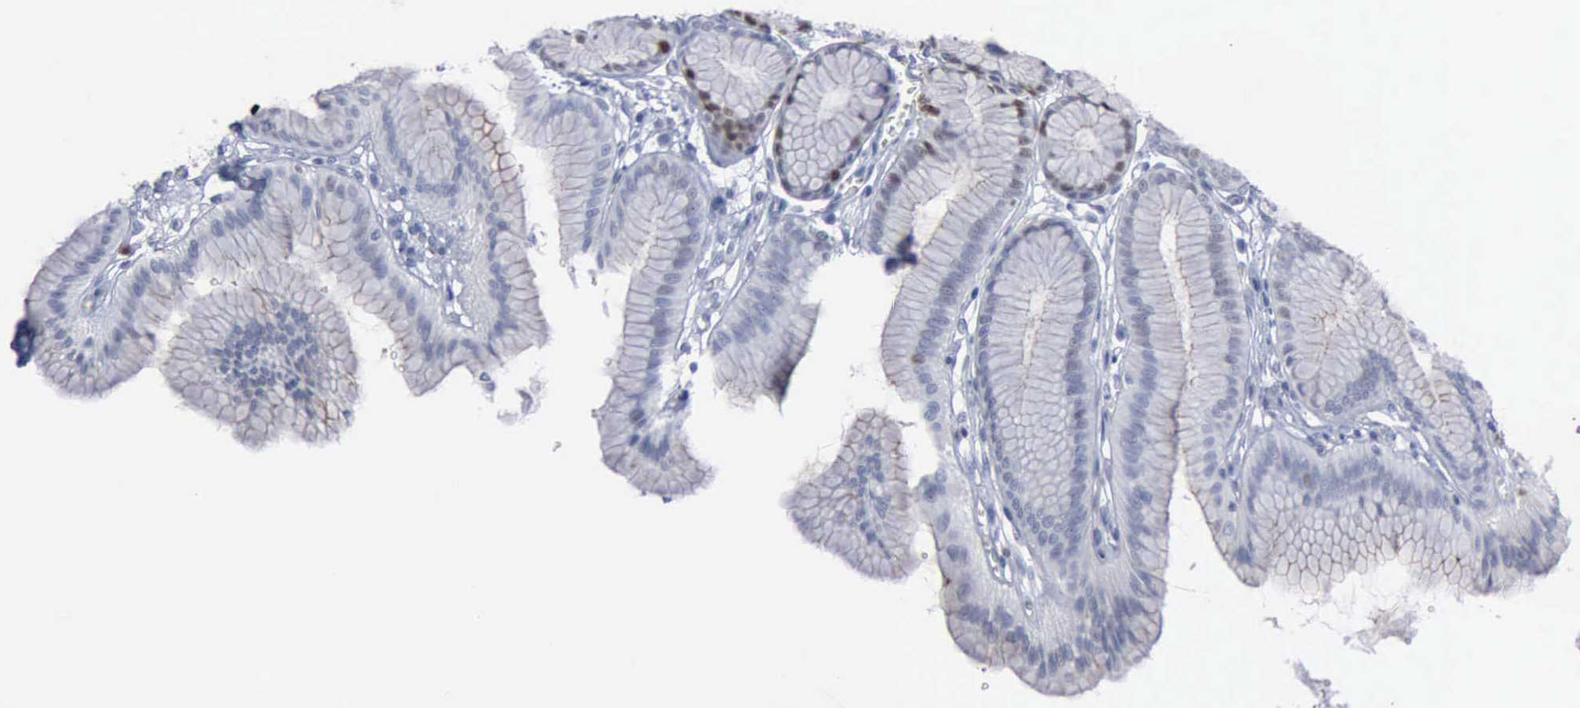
{"staining": {"intensity": "weak", "quantity": "<25%", "location": "nuclear"}, "tissue": "stomach", "cell_type": "Glandular cells", "image_type": "normal", "snomed": [{"axis": "morphology", "description": "Normal tissue, NOS"}, {"axis": "topography", "description": "Stomach"}], "caption": "A photomicrograph of stomach stained for a protein demonstrates no brown staining in glandular cells. Nuclei are stained in blue.", "gene": "MCM5", "patient": {"sex": "male", "age": 42}}